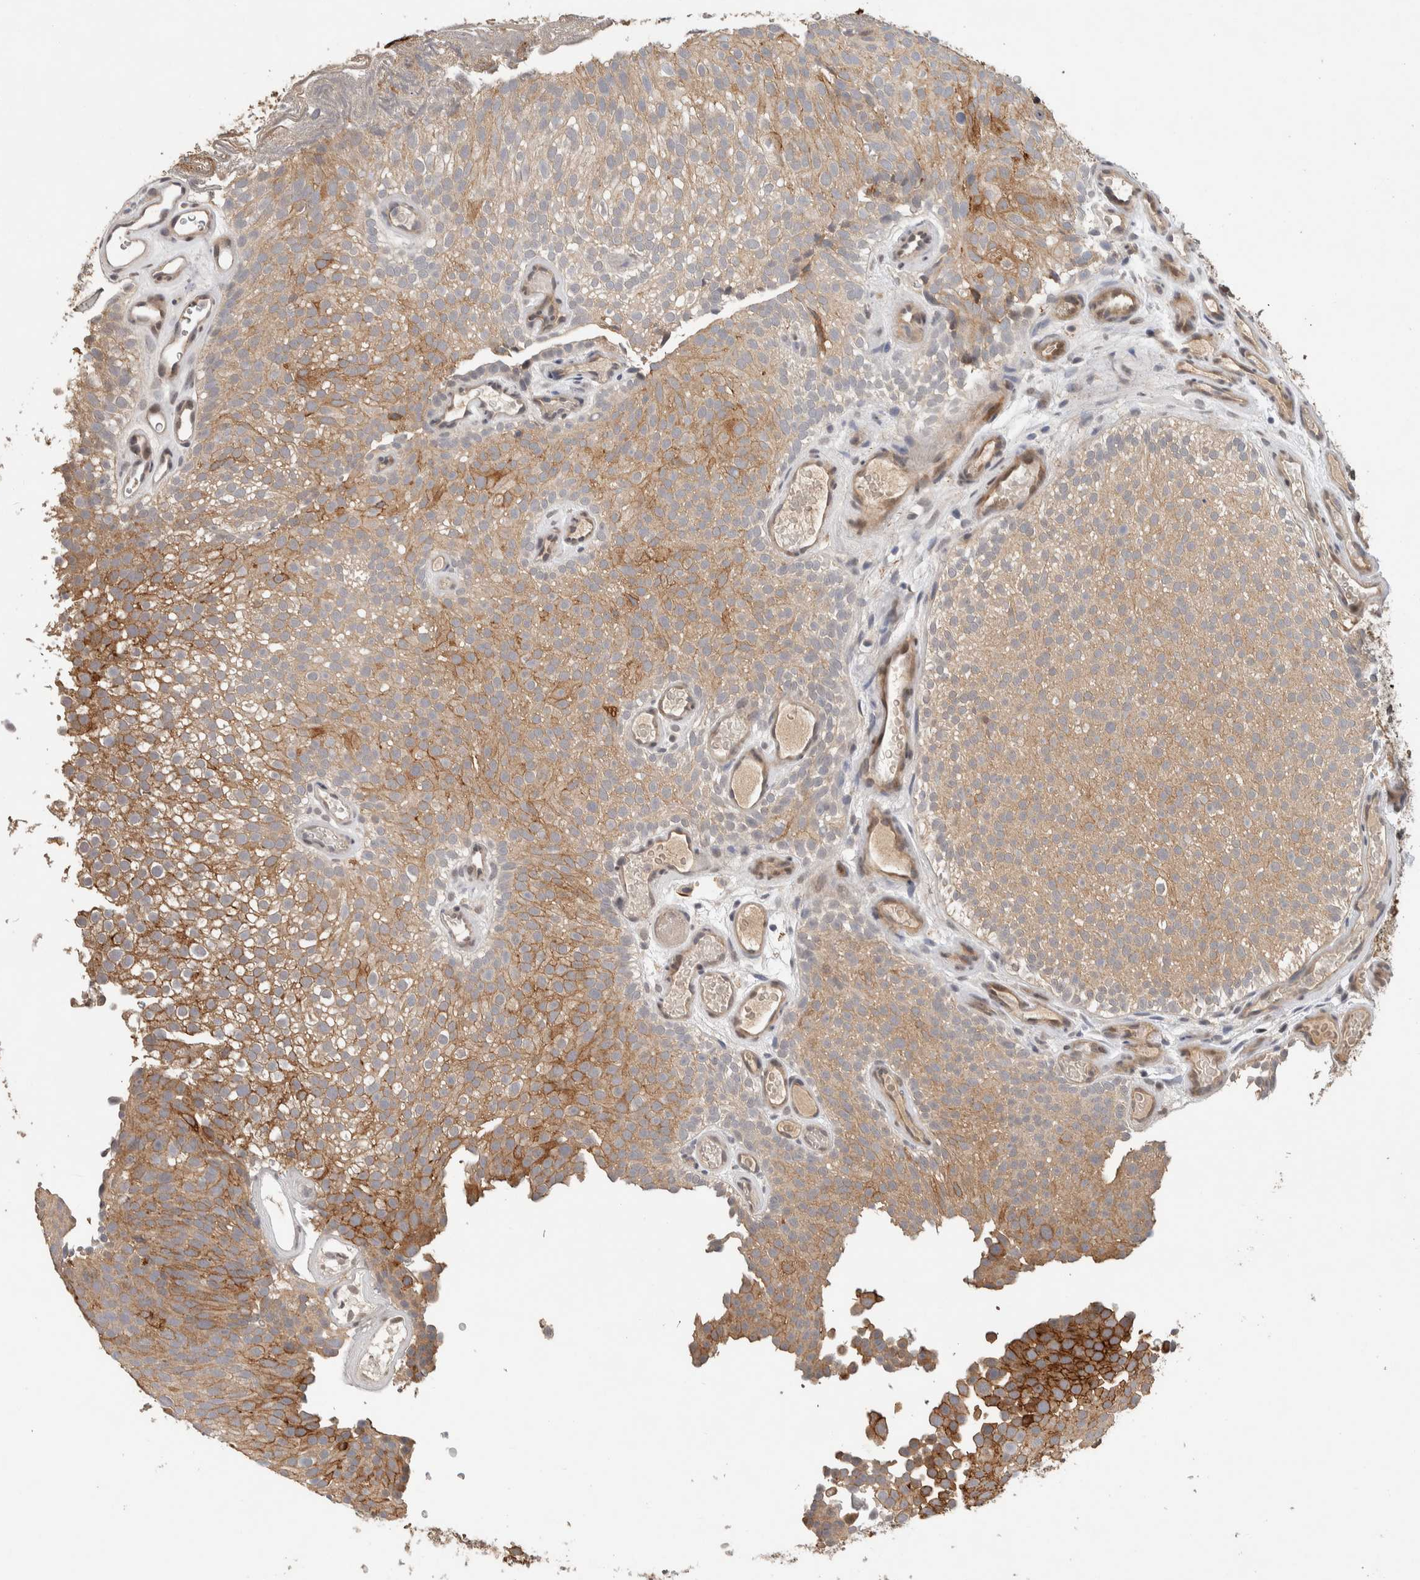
{"staining": {"intensity": "moderate", "quantity": ">75%", "location": "cytoplasmic/membranous"}, "tissue": "urothelial cancer", "cell_type": "Tumor cells", "image_type": "cancer", "snomed": [{"axis": "morphology", "description": "Urothelial carcinoma, Low grade"}, {"axis": "topography", "description": "Urinary bladder"}], "caption": "High-magnification brightfield microscopy of urothelial cancer stained with DAB (3,3'-diaminobenzidine) (brown) and counterstained with hematoxylin (blue). tumor cells exhibit moderate cytoplasmic/membranous positivity is identified in about>75% of cells. The staining is performed using DAB brown chromogen to label protein expression. The nuclei are counter-stained blue using hematoxylin.", "gene": "CYSRT1", "patient": {"sex": "male", "age": 78}}